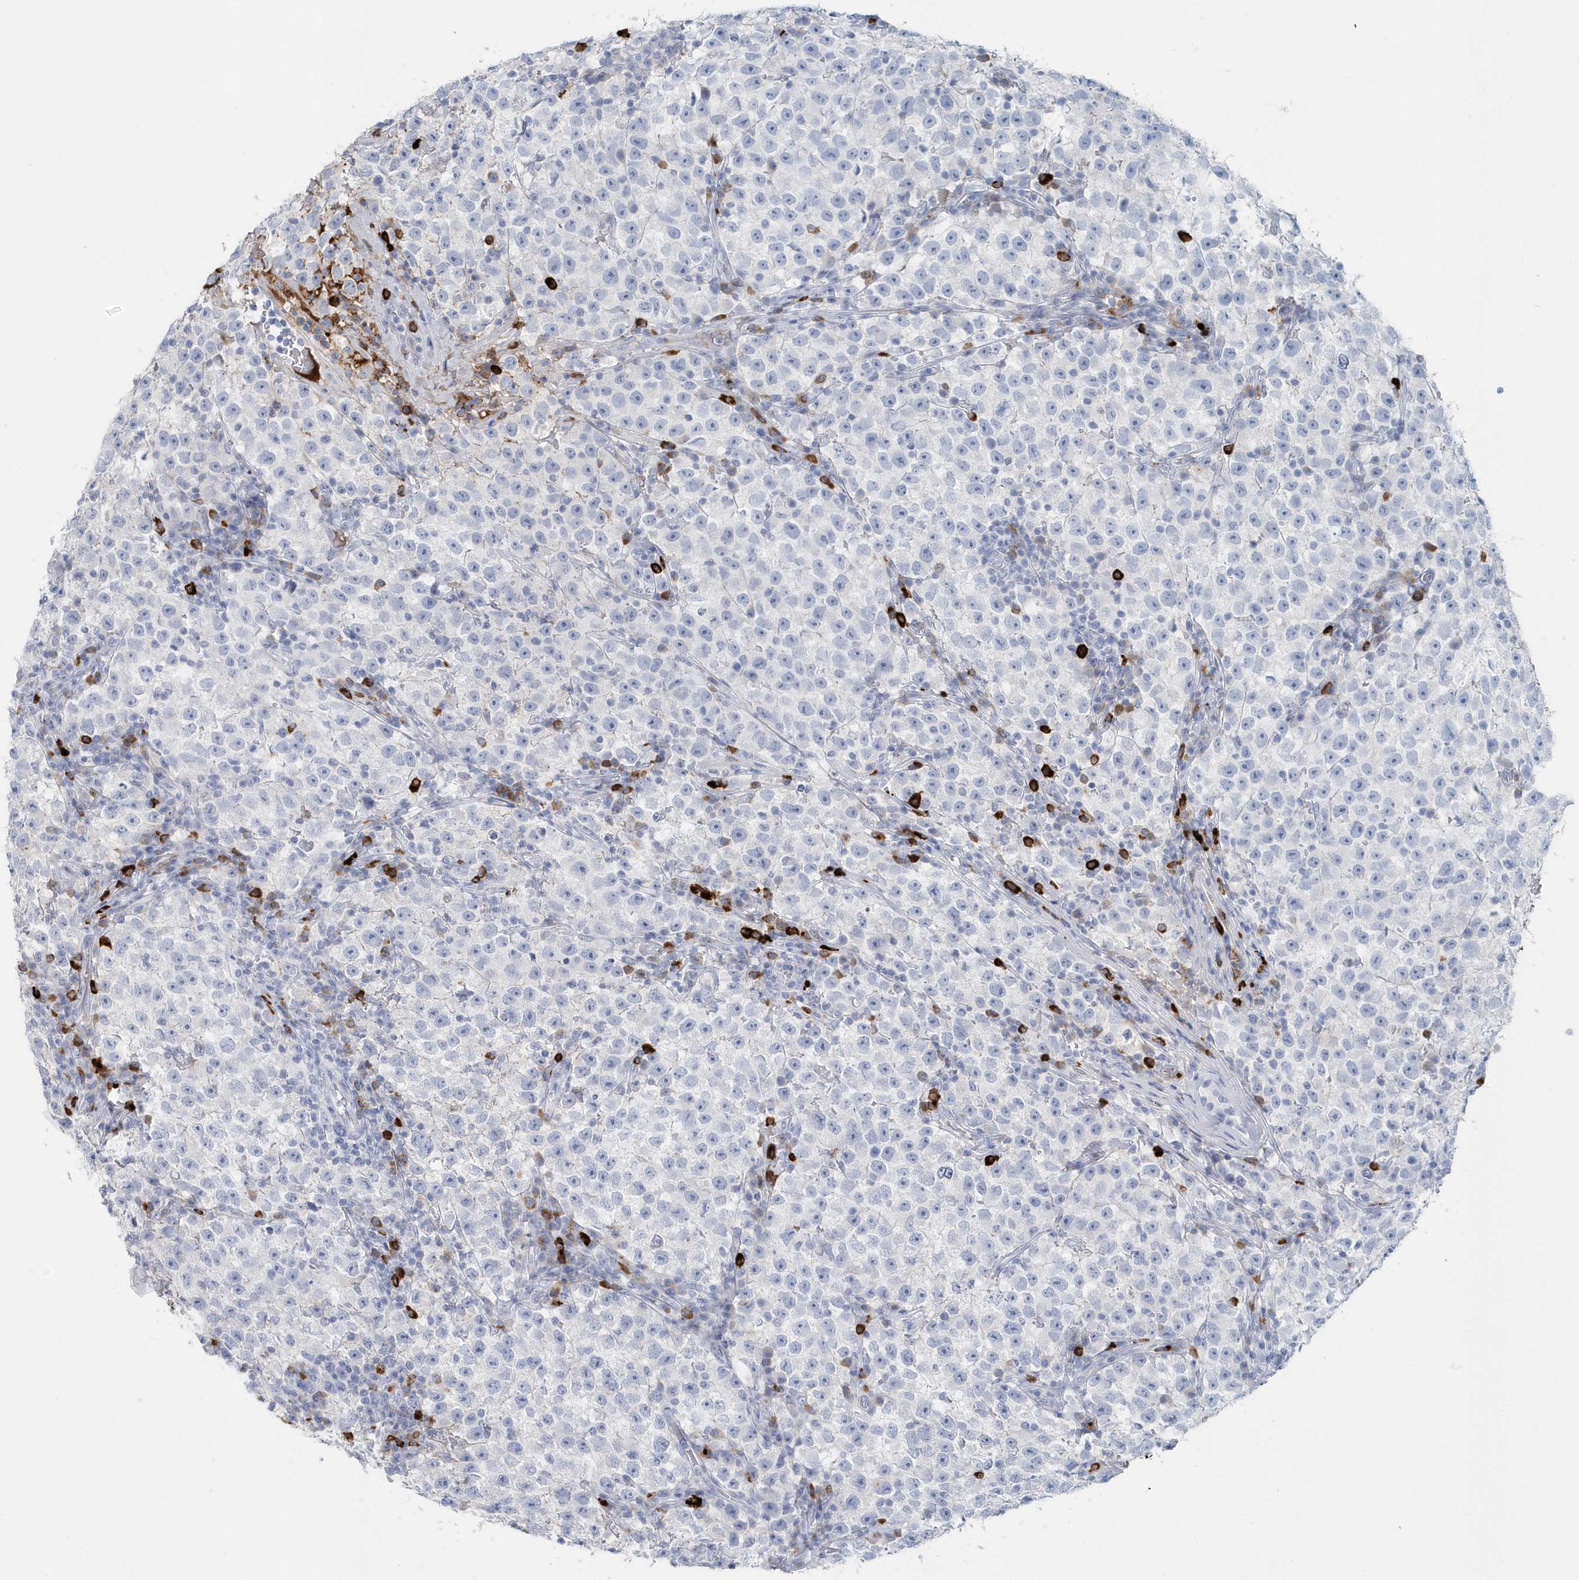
{"staining": {"intensity": "negative", "quantity": "none", "location": "none"}, "tissue": "testis cancer", "cell_type": "Tumor cells", "image_type": "cancer", "snomed": [{"axis": "morphology", "description": "Seminoma, NOS"}, {"axis": "topography", "description": "Testis"}], "caption": "Immunohistochemistry (IHC) histopathology image of neoplastic tissue: seminoma (testis) stained with DAB (3,3'-diaminobenzidine) exhibits no significant protein positivity in tumor cells.", "gene": "JCHAIN", "patient": {"sex": "male", "age": 22}}